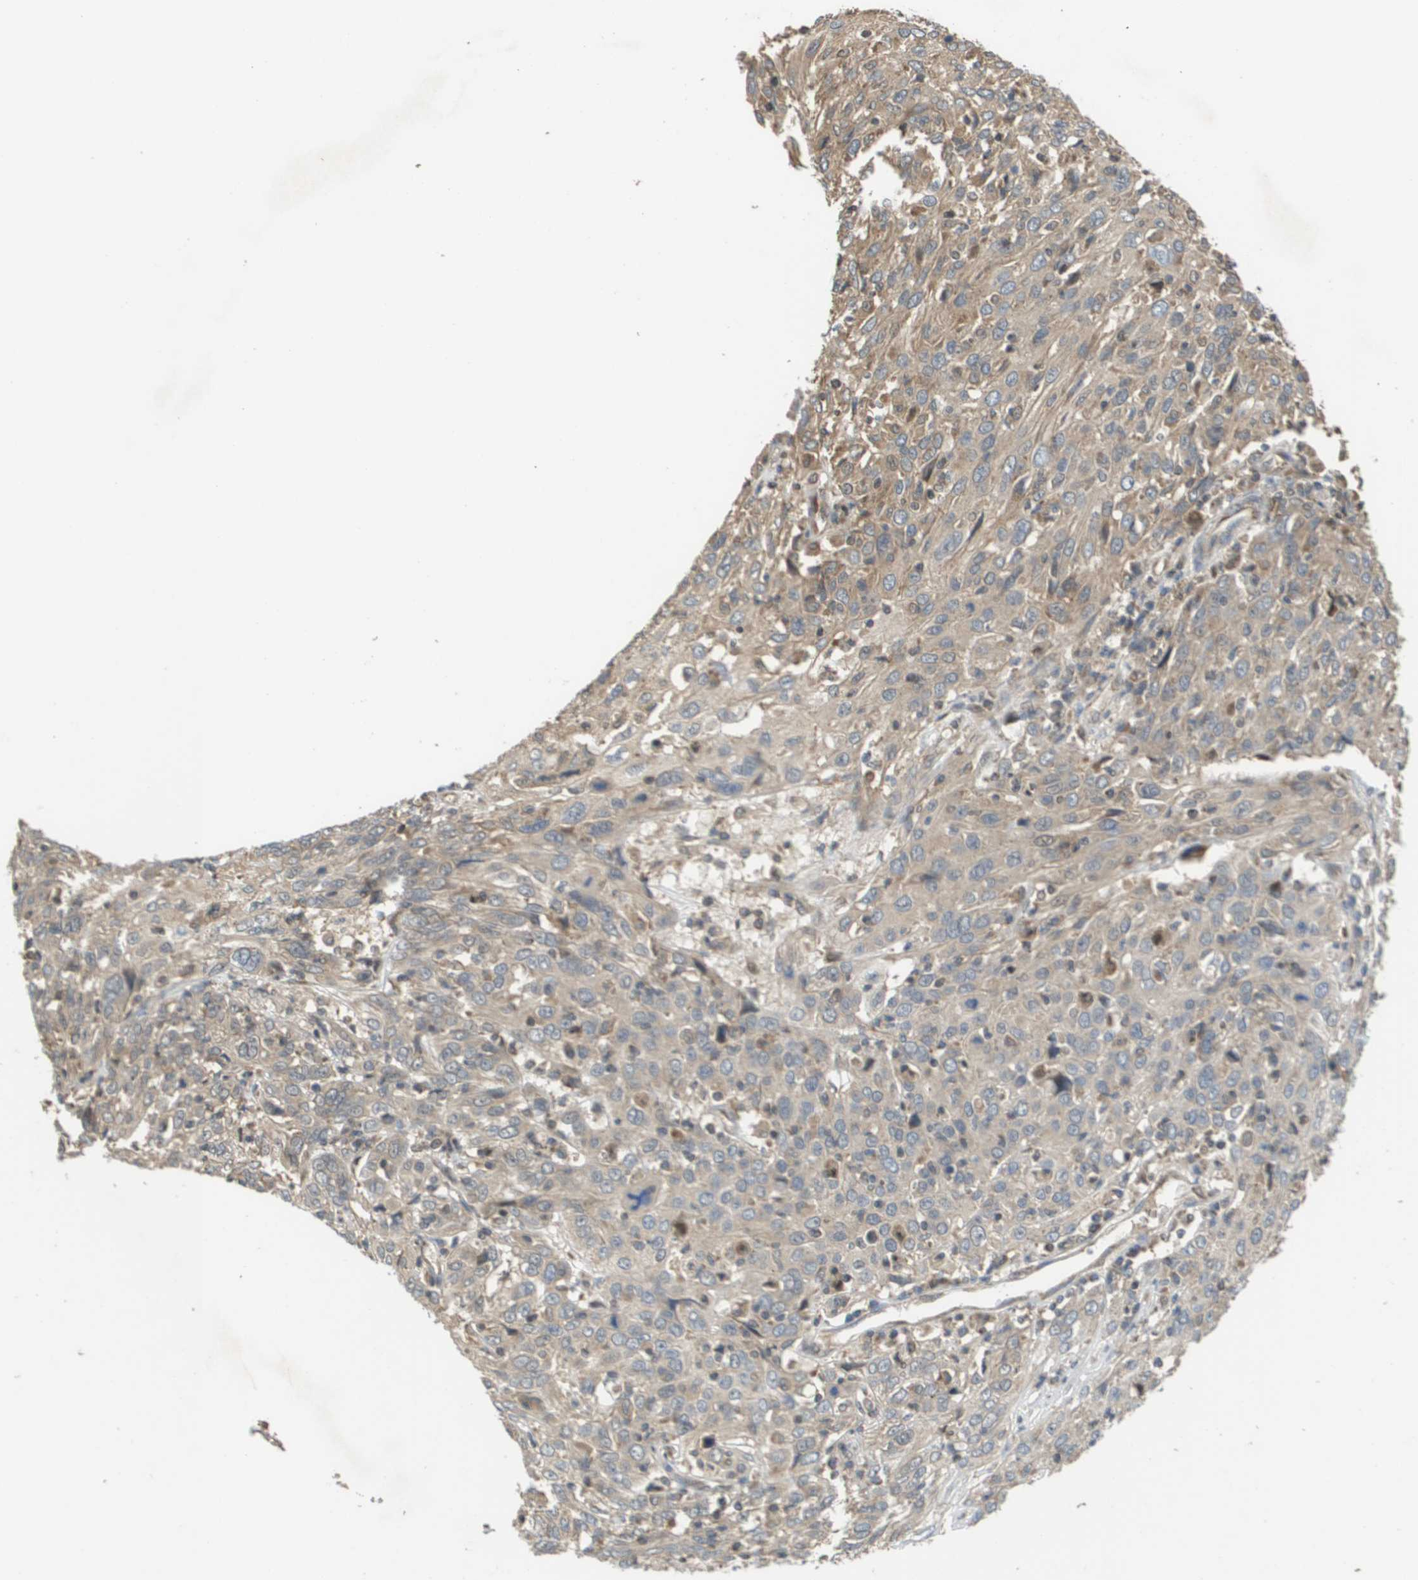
{"staining": {"intensity": "weak", "quantity": "<25%", "location": "cytoplasmic/membranous"}, "tissue": "cervical cancer", "cell_type": "Tumor cells", "image_type": "cancer", "snomed": [{"axis": "morphology", "description": "Squamous cell carcinoma, NOS"}, {"axis": "topography", "description": "Cervix"}], "caption": "Human squamous cell carcinoma (cervical) stained for a protein using immunohistochemistry (IHC) shows no positivity in tumor cells.", "gene": "RBM38", "patient": {"sex": "female", "age": 46}}